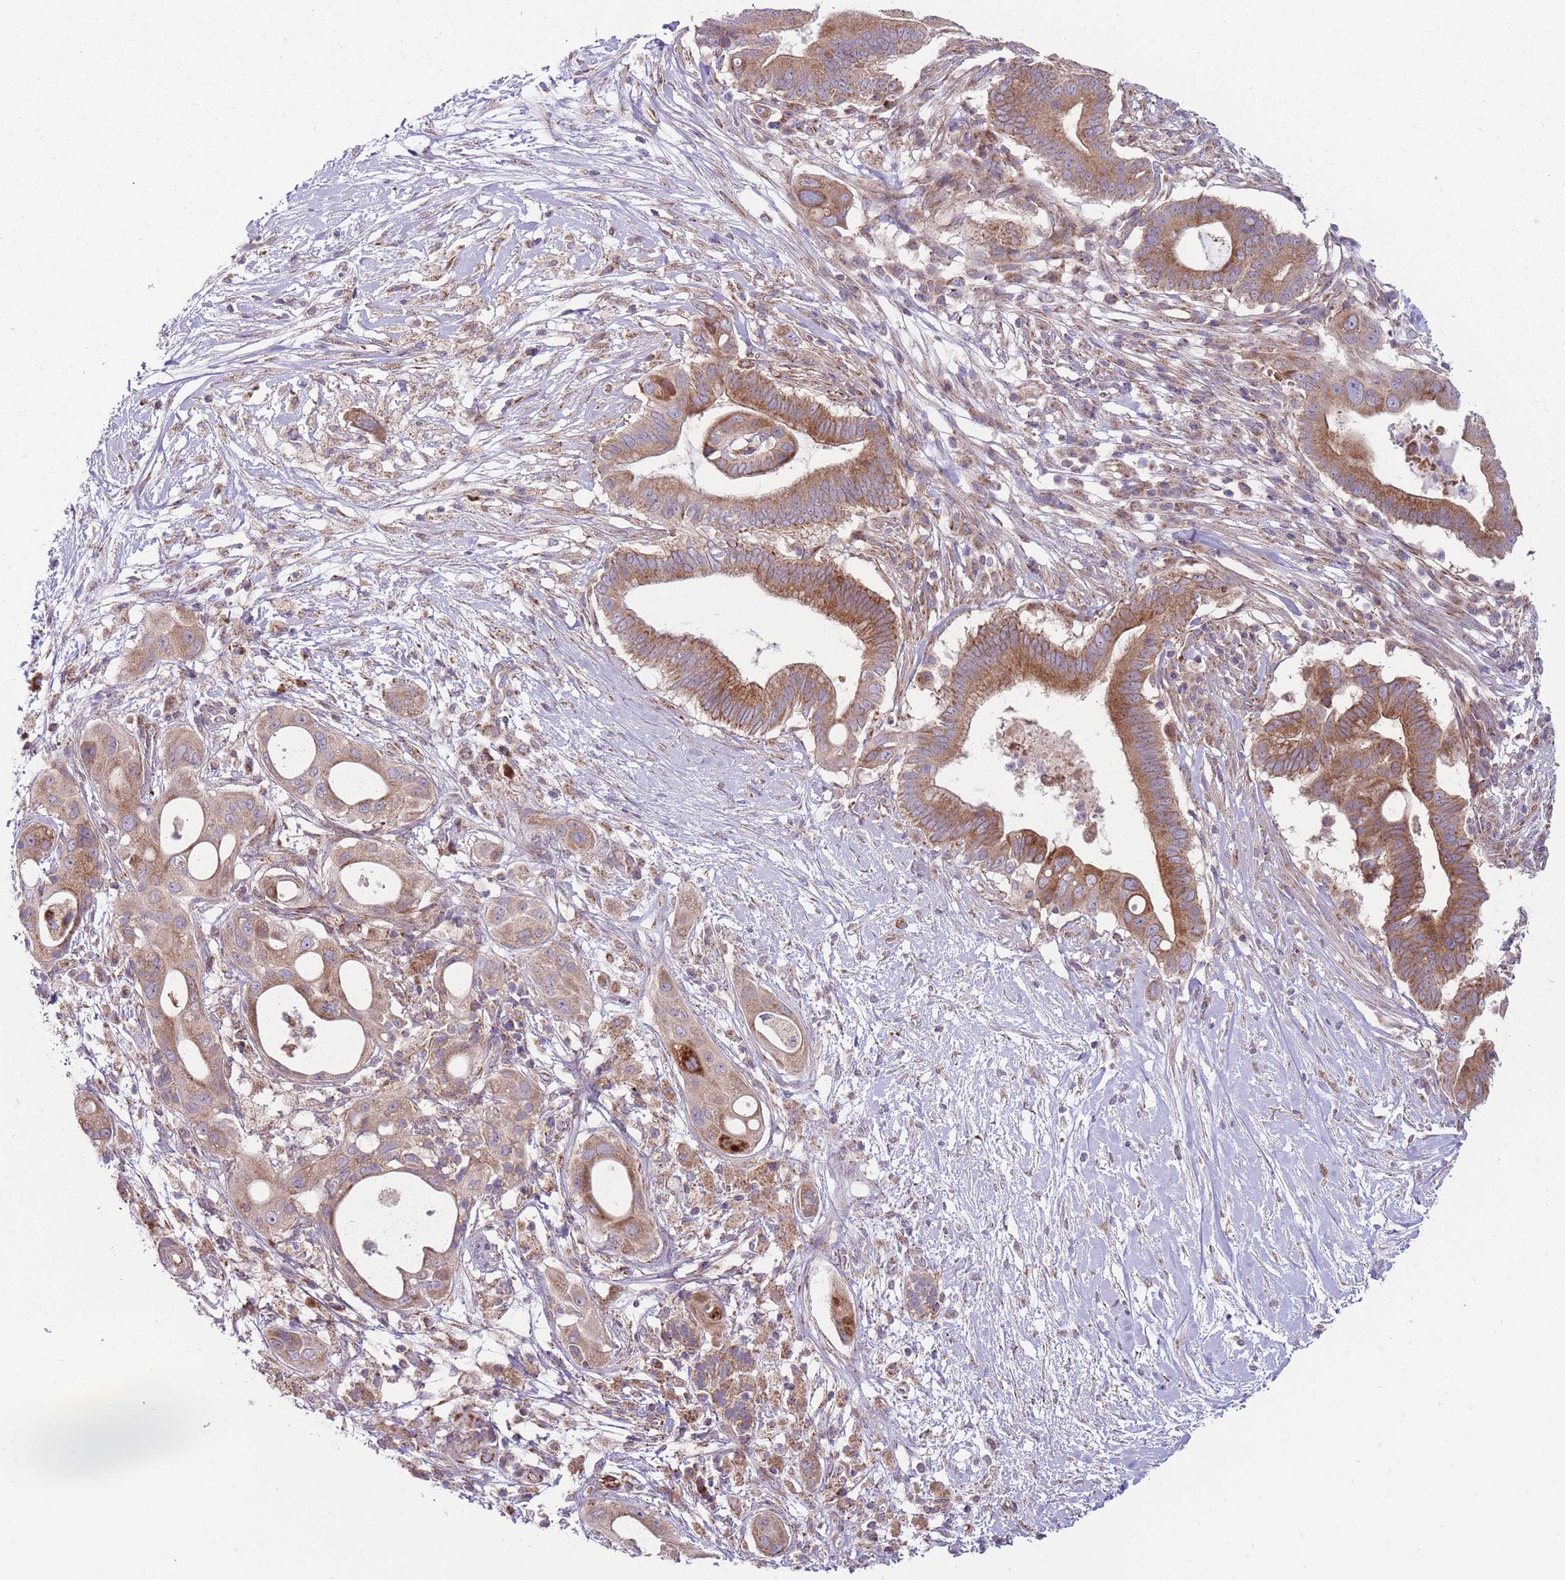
{"staining": {"intensity": "moderate", "quantity": ">75%", "location": "cytoplasmic/membranous"}, "tissue": "pancreatic cancer", "cell_type": "Tumor cells", "image_type": "cancer", "snomed": [{"axis": "morphology", "description": "Adenocarcinoma, NOS"}, {"axis": "topography", "description": "Pancreas"}], "caption": "Moderate cytoplasmic/membranous positivity is present in approximately >75% of tumor cells in pancreatic cancer.", "gene": "ANKRD10", "patient": {"sex": "male", "age": 68}}